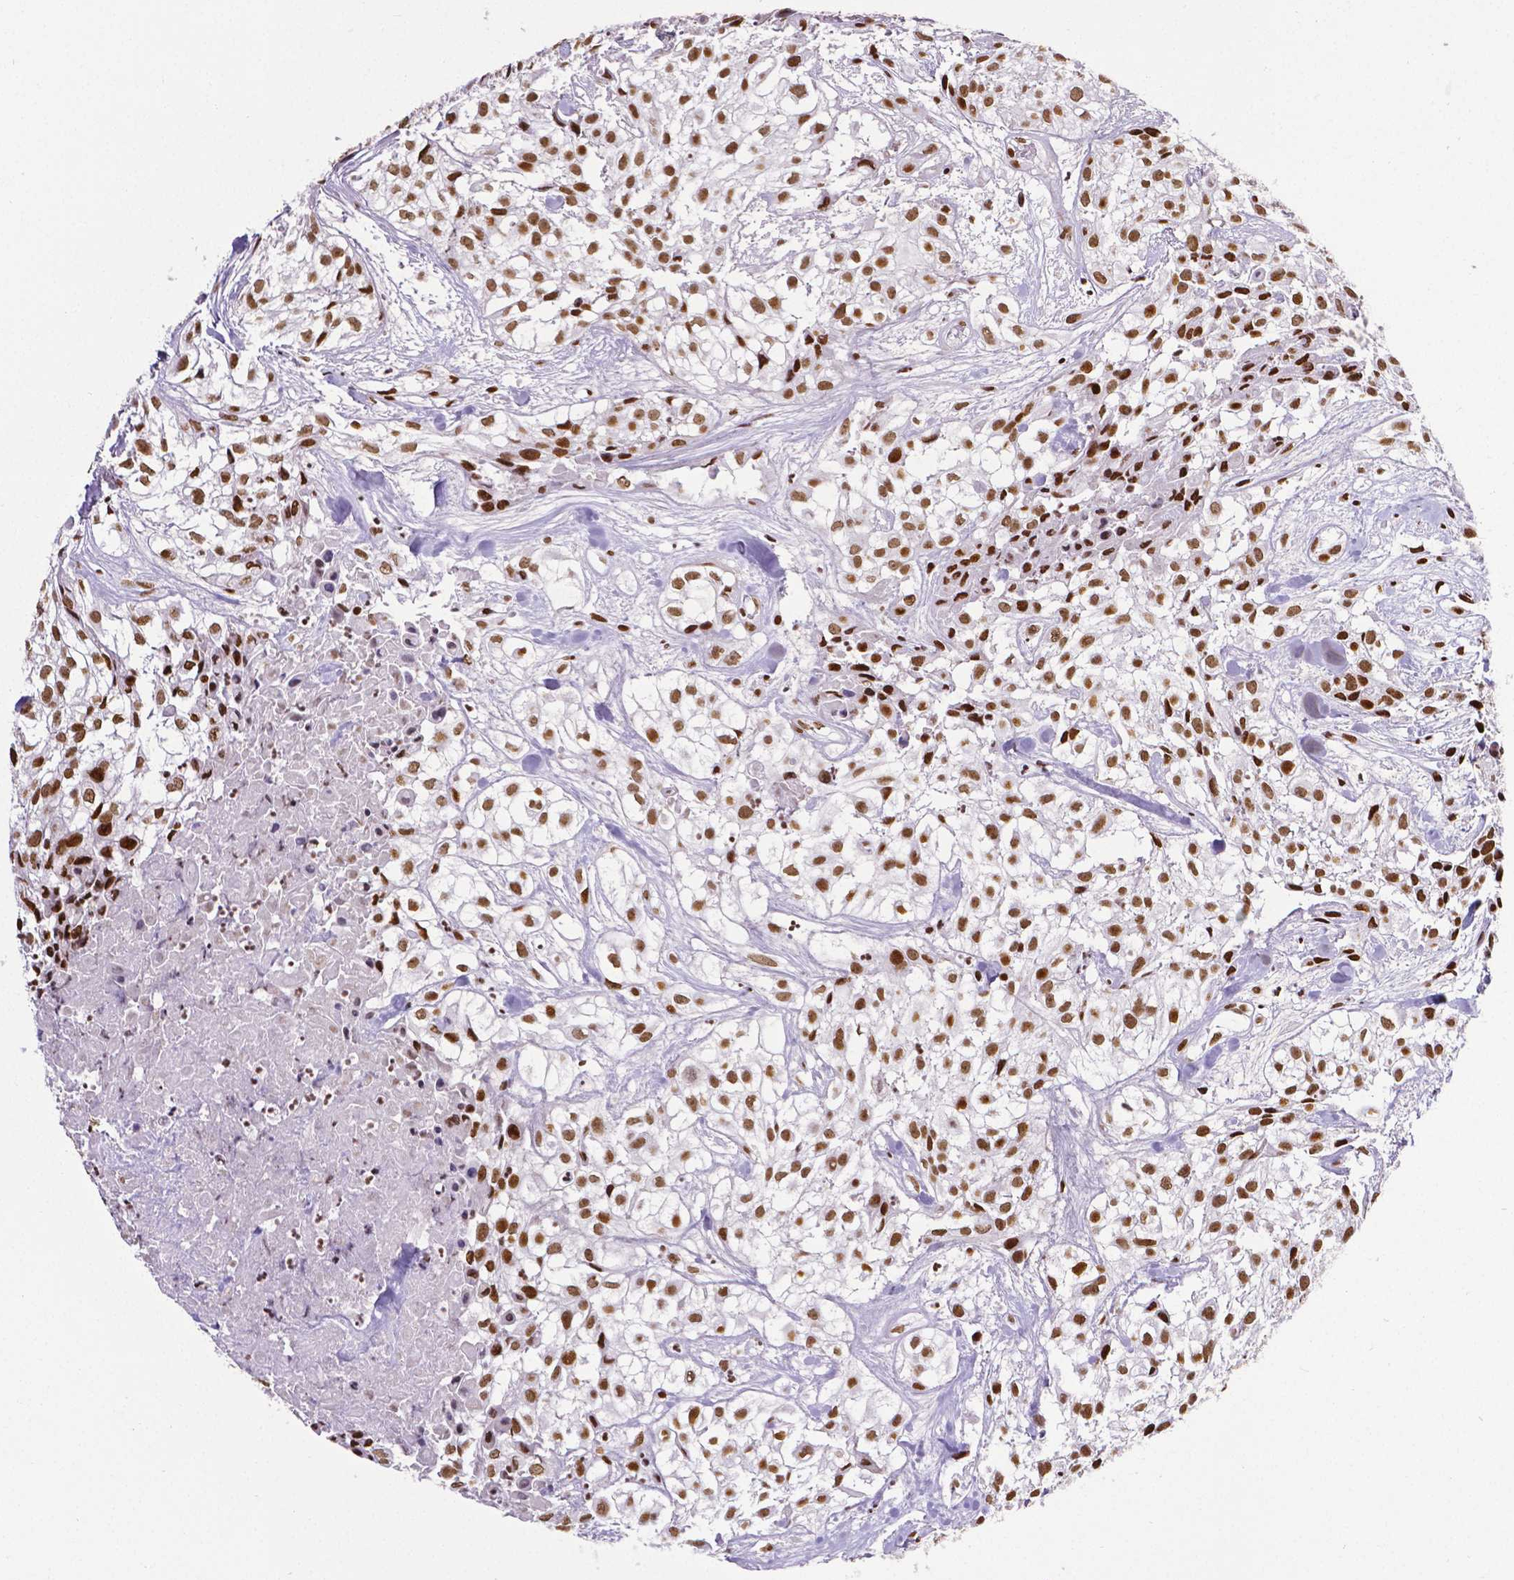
{"staining": {"intensity": "strong", "quantity": ">75%", "location": "nuclear"}, "tissue": "urothelial cancer", "cell_type": "Tumor cells", "image_type": "cancer", "snomed": [{"axis": "morphology", "description": "Urothelial carcinoma, High grade"}, {"axis": "topography", "description": "Urinary bladder"}], "caption": "A micrograph of human urothelial cancer stained for a protein shows strong nuclear brown staining in tumor cells.", "gene": "CTCF", "patient": {"sex": "male", "age": 56}}